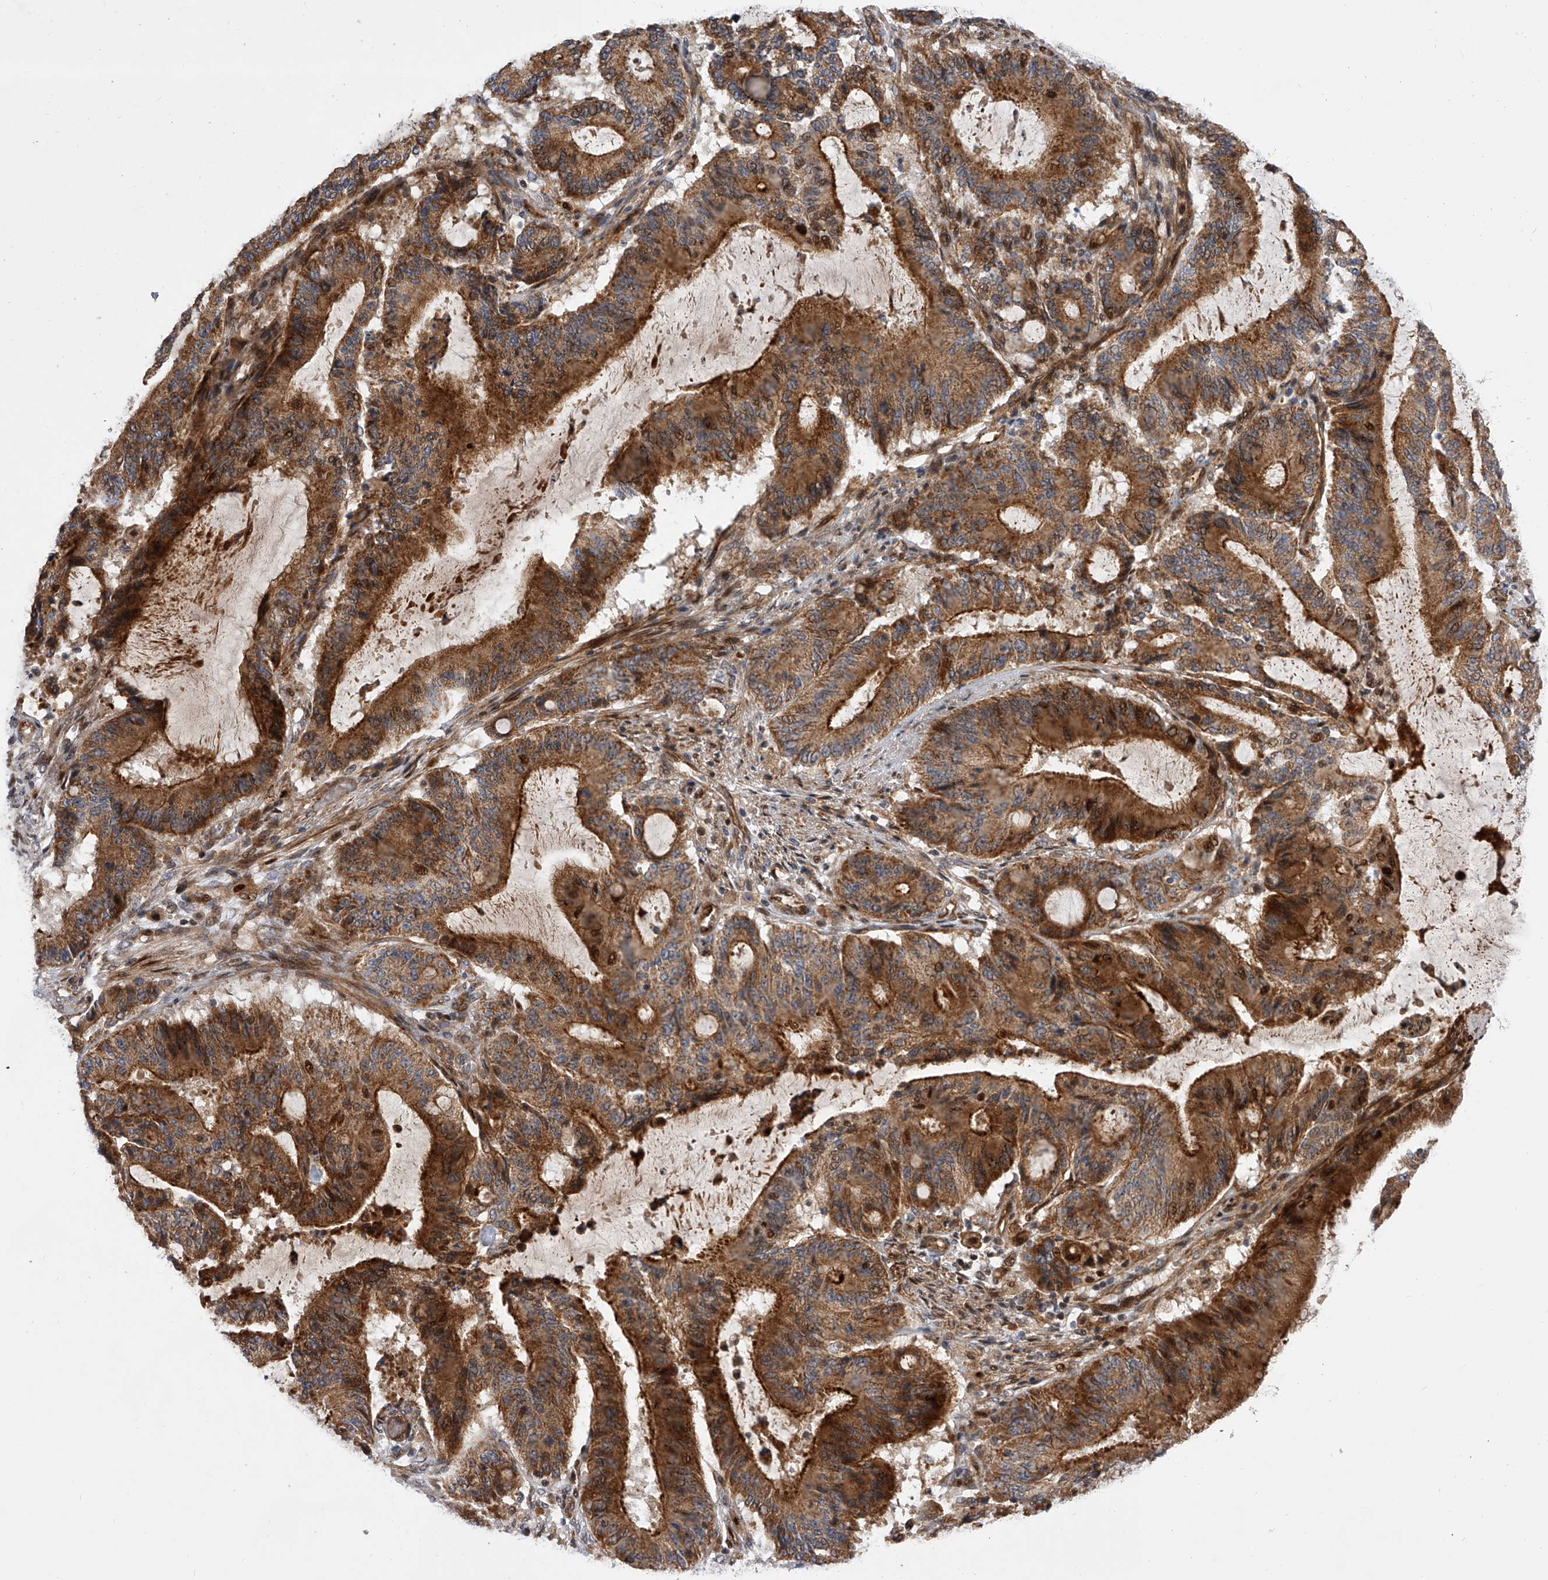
{"staining": {"intensity": "strong", "quantity": ">75%", "location": "cytoplasmic/membranous"}, "tissue": "liver cancer", "cell_type": "Tumor cells", "image_type": "cancer", "snomed": [{"axis": "morphology", "description": "Normal tissue, NOS"}, {"axis": "morphology", "description": "Cholangiocarcinoma"}, {"axis": "topography", "description": "Liver"}, {"axis": "topography", "description": "Peripheral nerve tissue"}], "caption": "Immunohistochemistry (IHC) histopathology image of neoplastic tissue: liver cholangiocarcinoma stained using immunohistochemistry (IHC) demonstrates high levels of strong protein expression localized specifically in the cytoplasmic/membranous of tumor cells, appearing as a cytoplasmic/membranous brown color.", "gene": "PDSS2", "patient": {"sex": "female", "age": 73}}